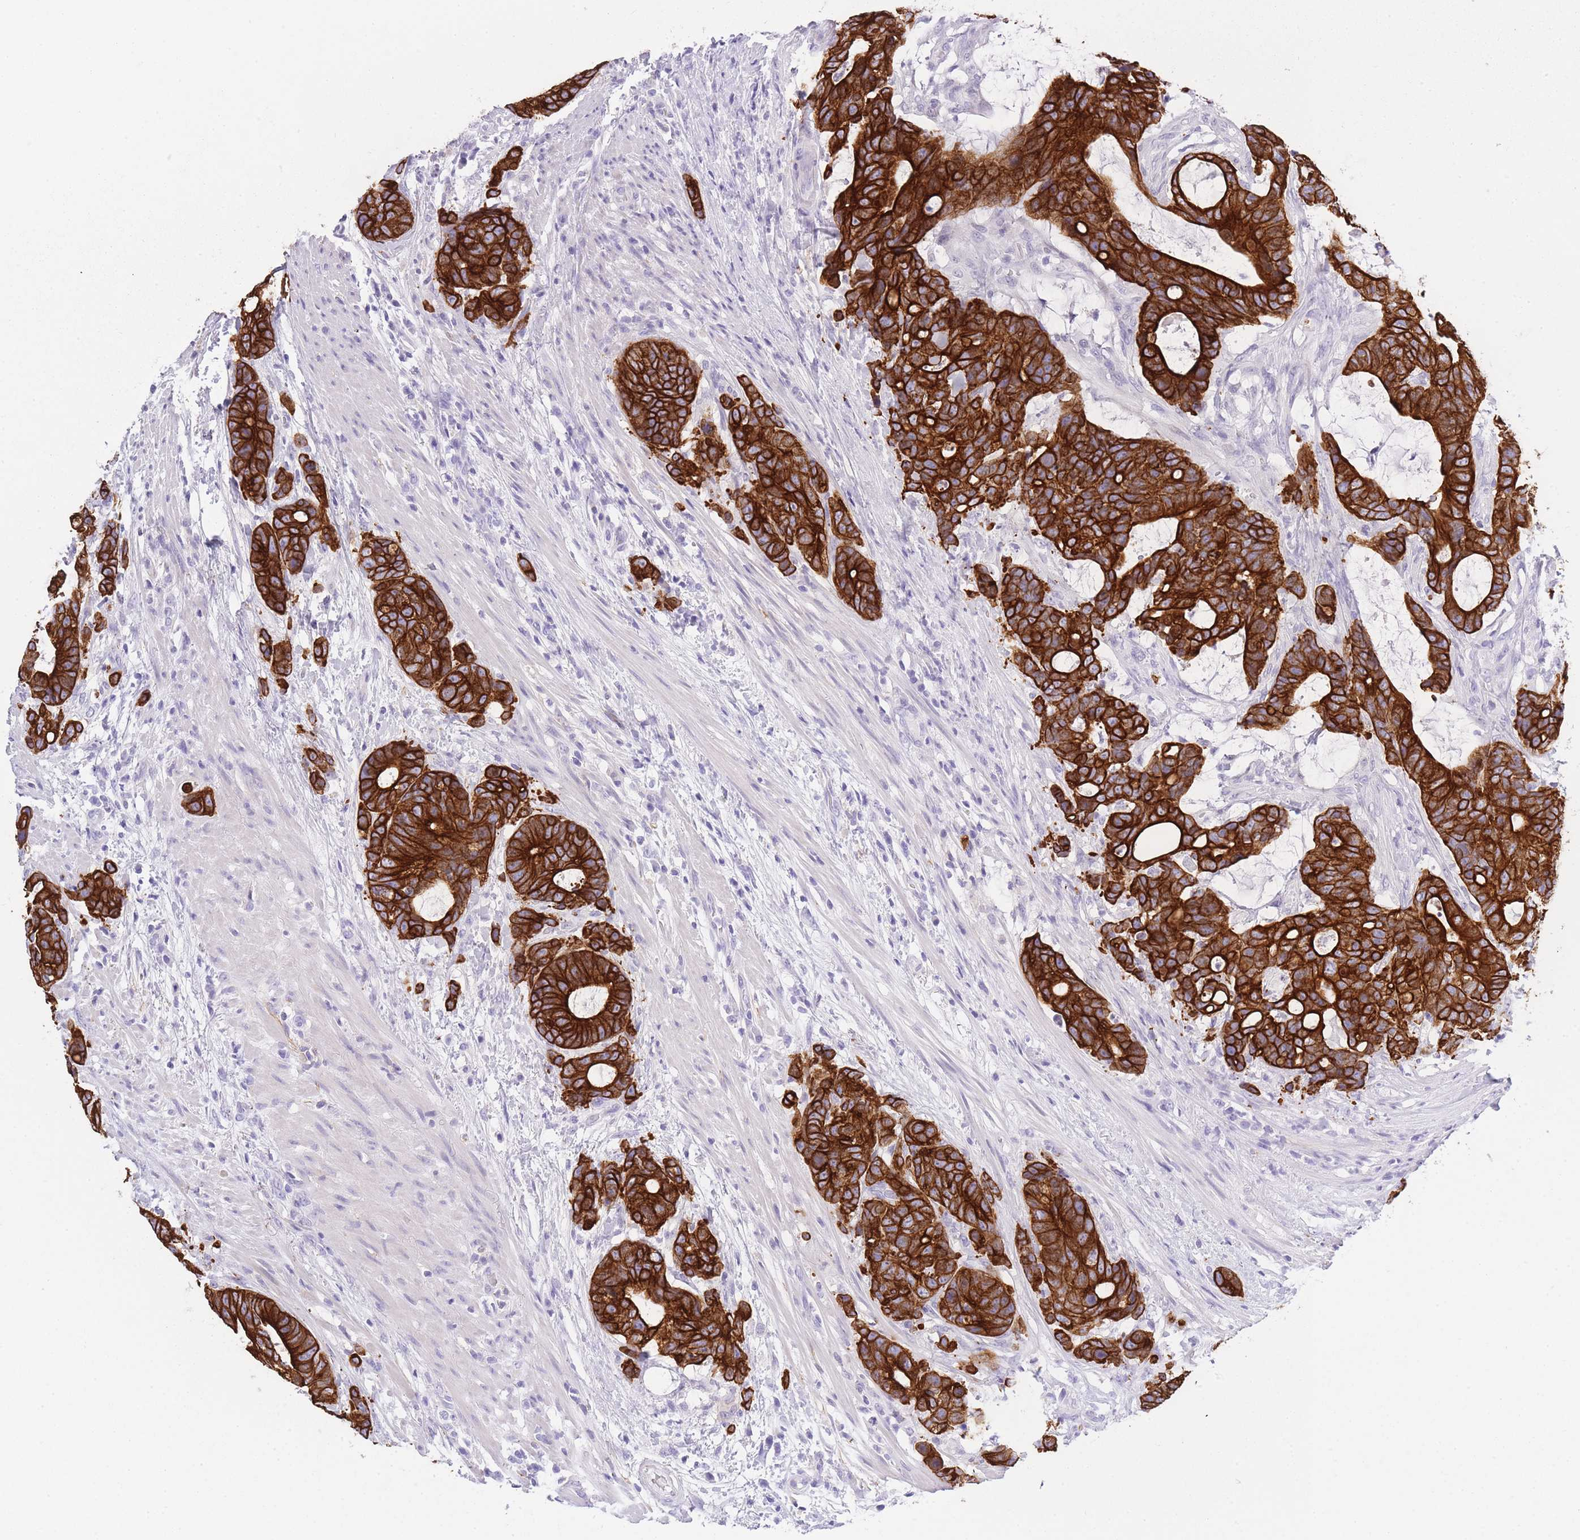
{"staining": {"intensity": "strong", "quantity": ">75%", "location": "cytoplasmic/membranous"}, "tissue": "colorectal cancer", "cell_type": "Tumor cells", "image_type": "cancer", "snomed": [{"axis": "morphology", "description": "Adenocarcinoma, NOS"}, {"axis": "topography", "description": "Colon"}], "caption": "Colorectal adenocarcinoma was stained to show a protein in brown. There is high levels of strong cytoplasmic/membranous staining in about >75% of tumor cells.", "gene": "RADX", "patient": {"sex": "female", "age": 82}}